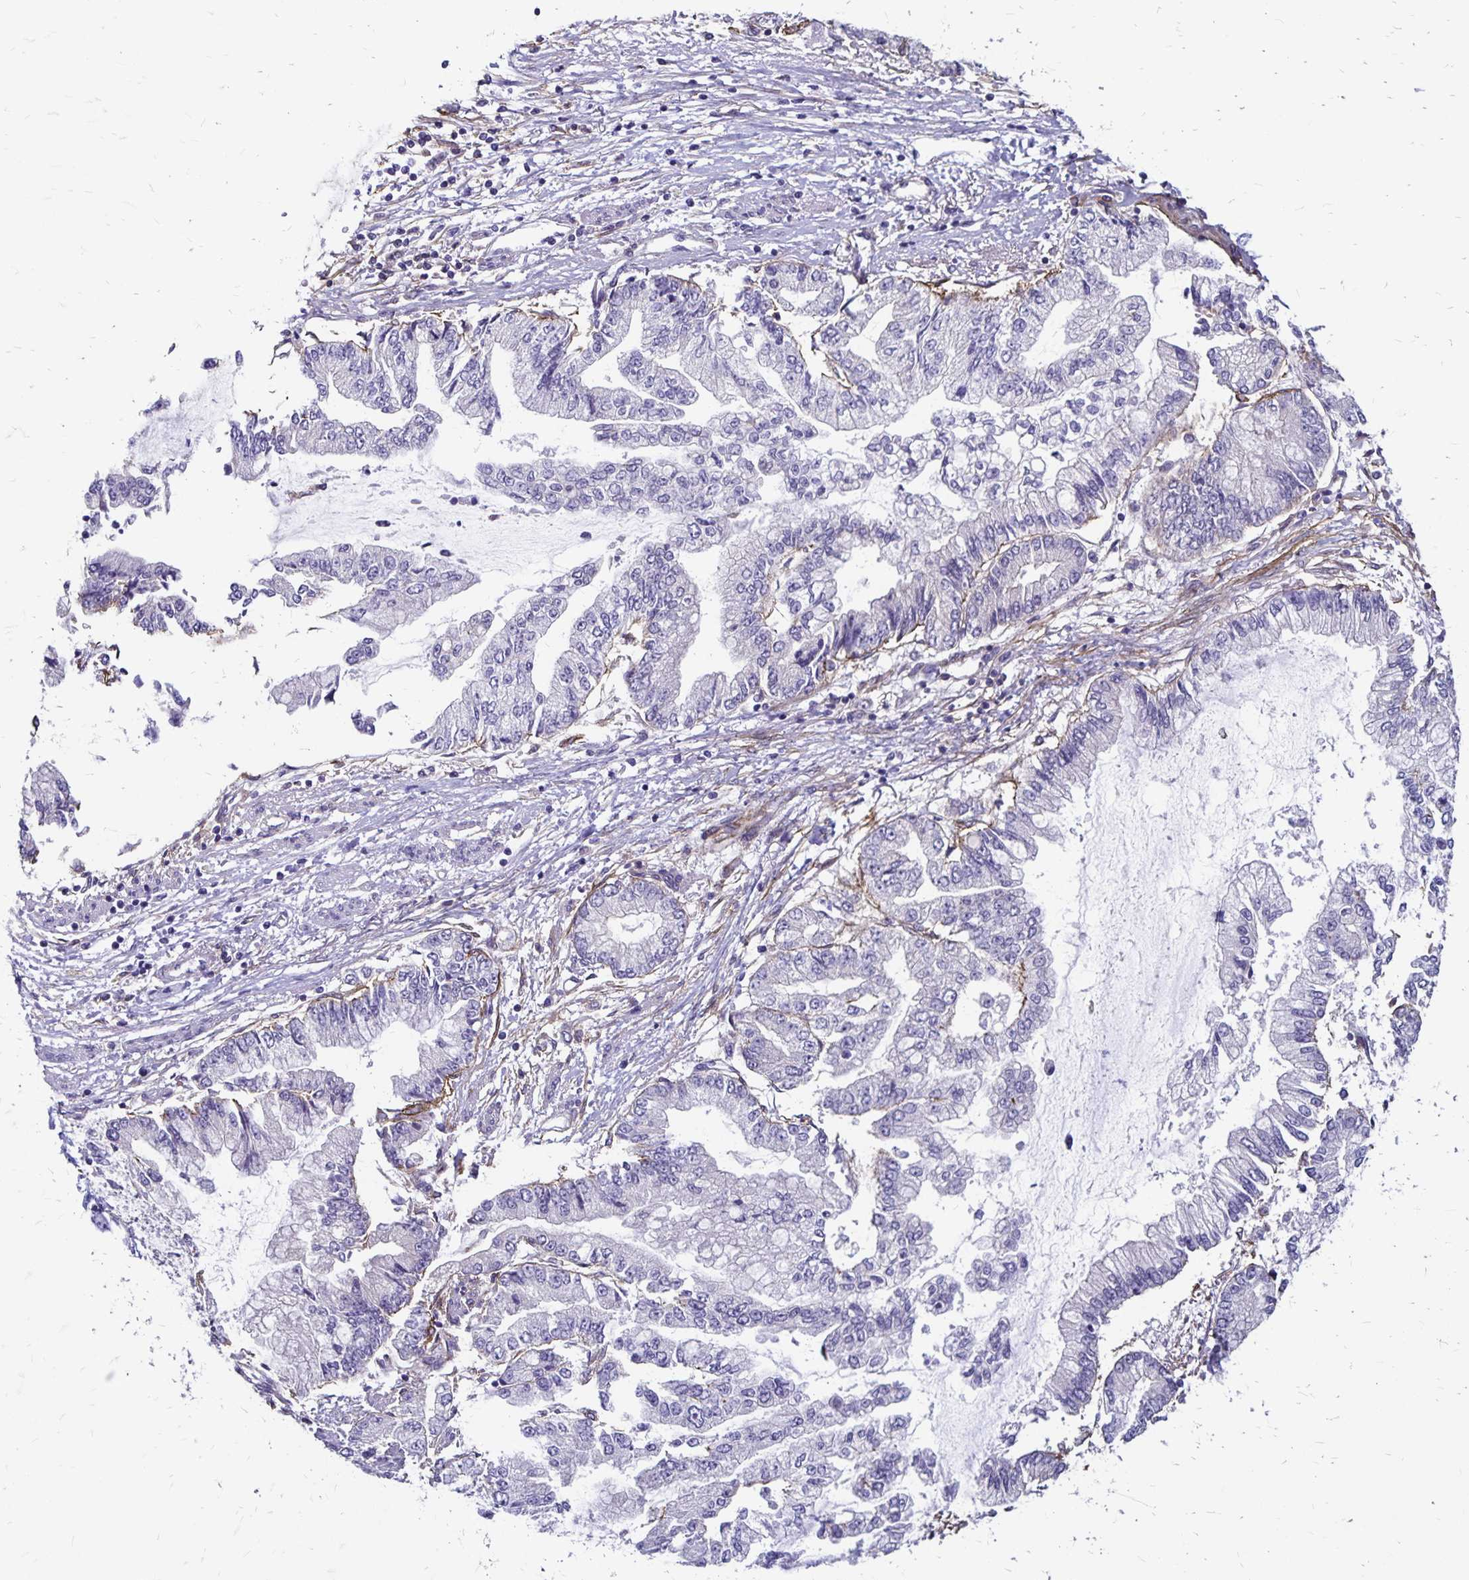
{"staining": {"intensity": "negative", "quantity": "none", "location": "none"}, "tissue": "stomach cancer", "cell_type": "Tumor cells", "image_type": "cancer", "snomed": [{"axis": "morphology", "description": "Adenocarcinoma, NOS"}, {"axis": "topography", "description": "Stomach, upper"}], "caption": "Immunohistochemistry of stomach adenocarcinoma demonstrates no staining in tumor cells.", "gene": "TNS3", "patient": {"sex": "female", "age": 74}}